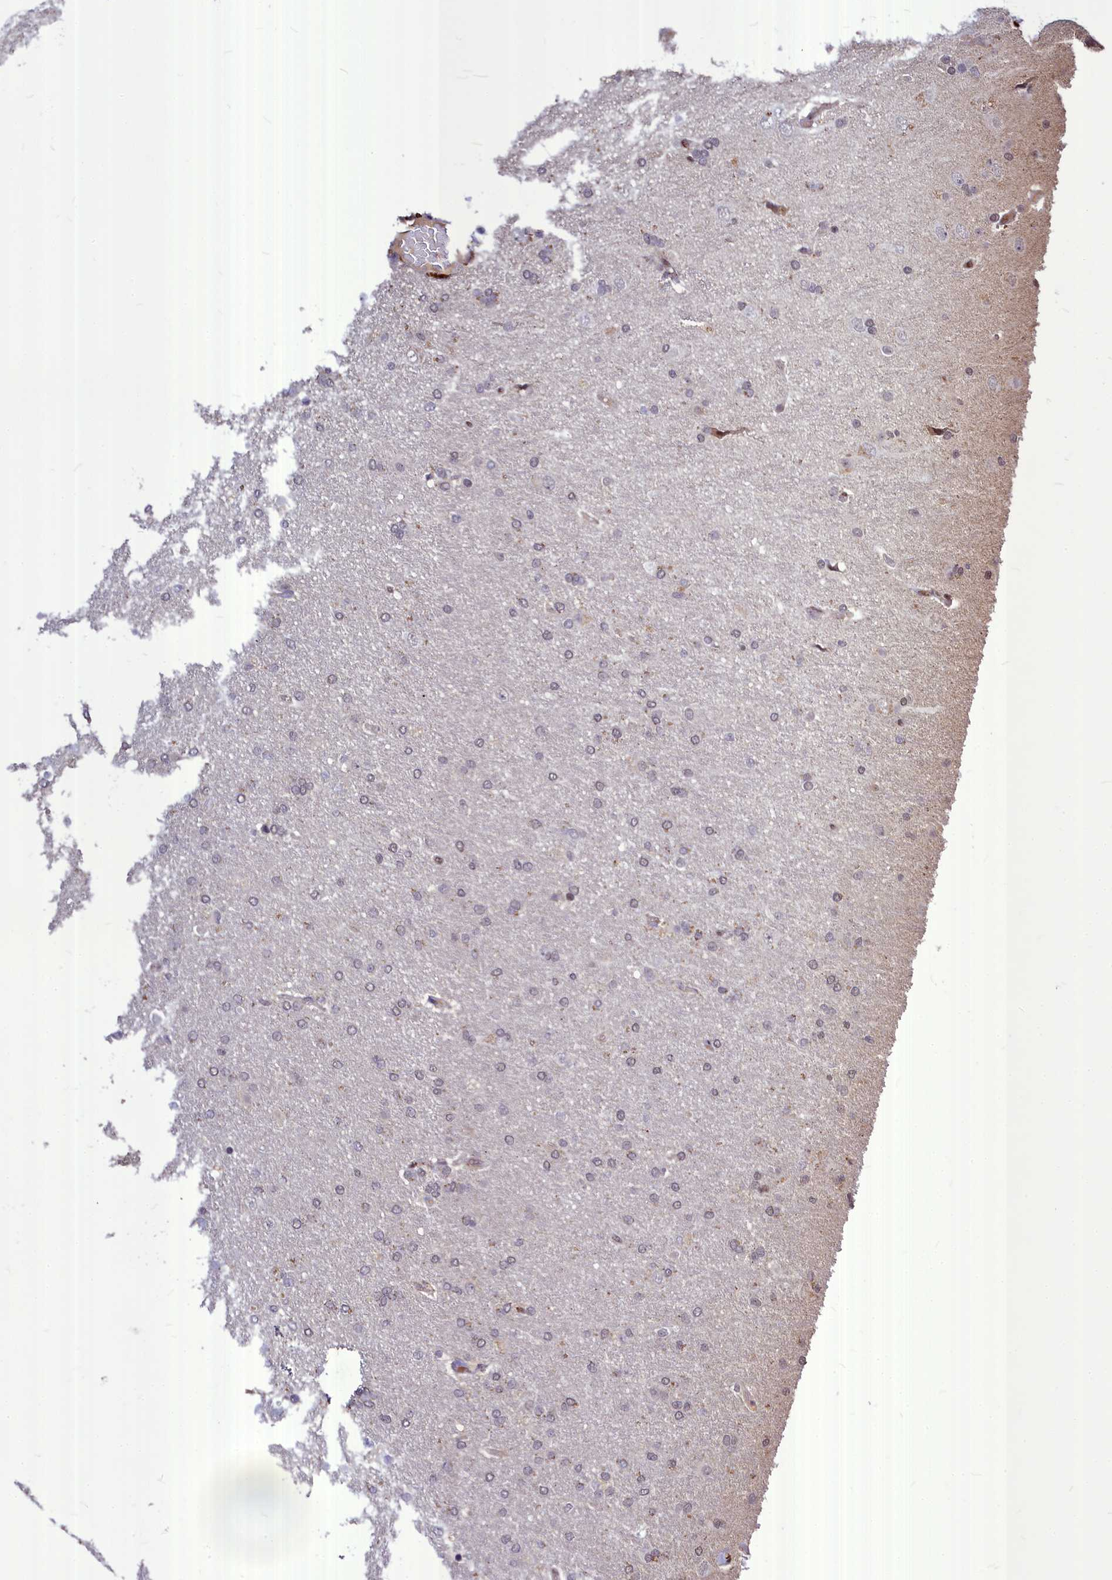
{"staining": {"intensity": "weak", "quantity": "<25%", "location": "nuclear"}, "tissue": "glioma", "cell_type": "Tumor cells", "image_type": "cancer", "snomed": [{"axis": "morphology", "description": "Glioma, malignant, High grade"}, {"axis": "topography", "description": "Brain"}], "caption": "IHC image of malignant high-grade glioma stained for a protein (brown), which shows no staining in tumor cells. The staining was performed using DAB to visualize the protein expression in brown, while the nuclei were stained in blue with hematoxylin (Magnification: 20x).", "gene": "MAML2", "patient": {"sex": "male", "age": 72}}